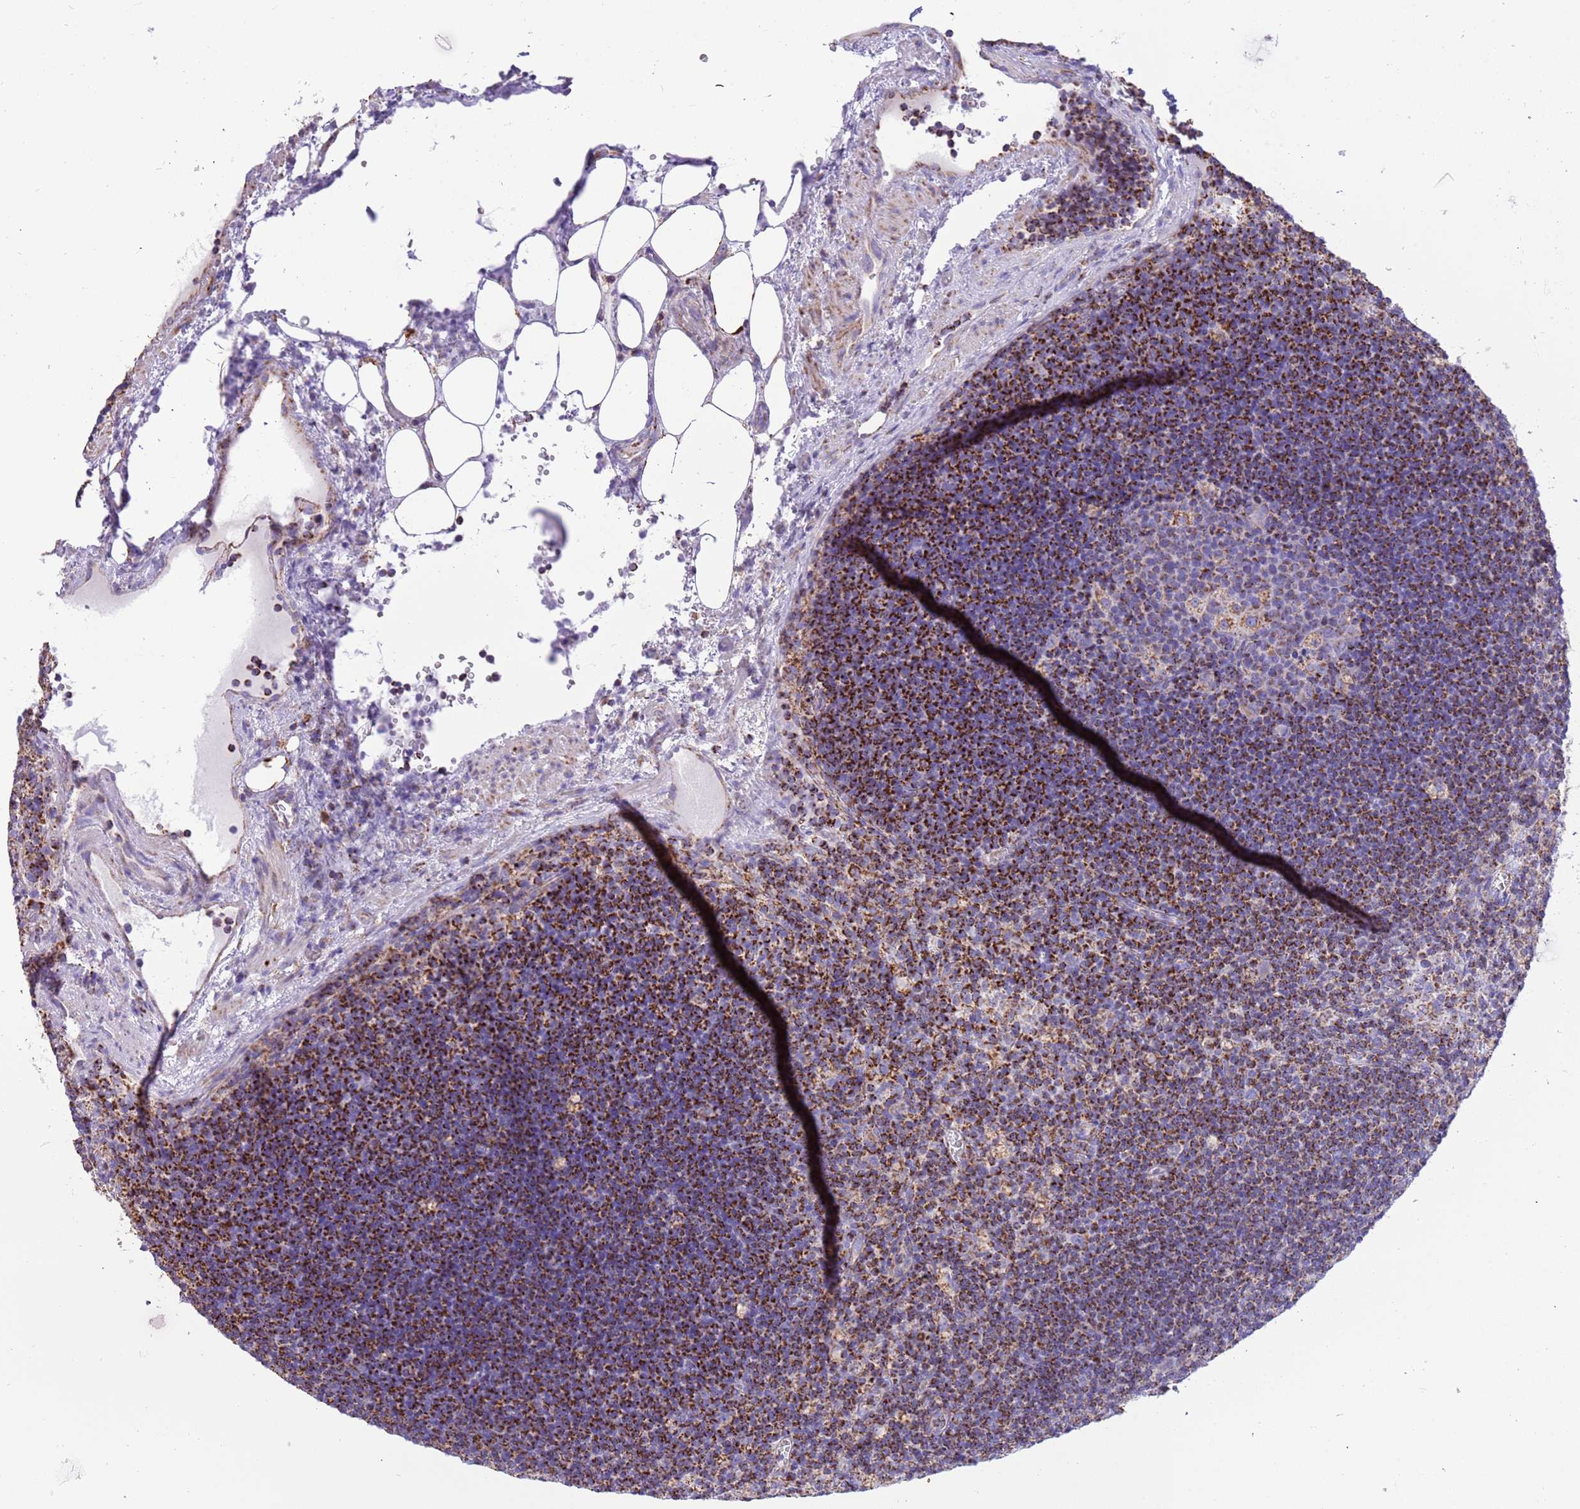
{"staining": {"intensity": "moderate", "quantity": ">75%", "location": "cytoplasmic/membranous"}, "tissue": "lymph node", "cell_type": "Germinal center cells", "image_type": "normal", "snomed": [{"axis": "morphology", "description": "Normal tissue, NOS"}, {"axis": "topography", "description": "Lymph node"}], "caption": "IHC of normal human lymph node demonstrates medium levels of moderate cytoplasmic/membranous staining in about >75% of germinal center cells. The protein is stained brown, and the nuclei are stained in blue (DAB IHC with brightfield microscopy, high magnification).", "gene": "SUCLG2", "patient": {"sex": "male", "age": 69}}